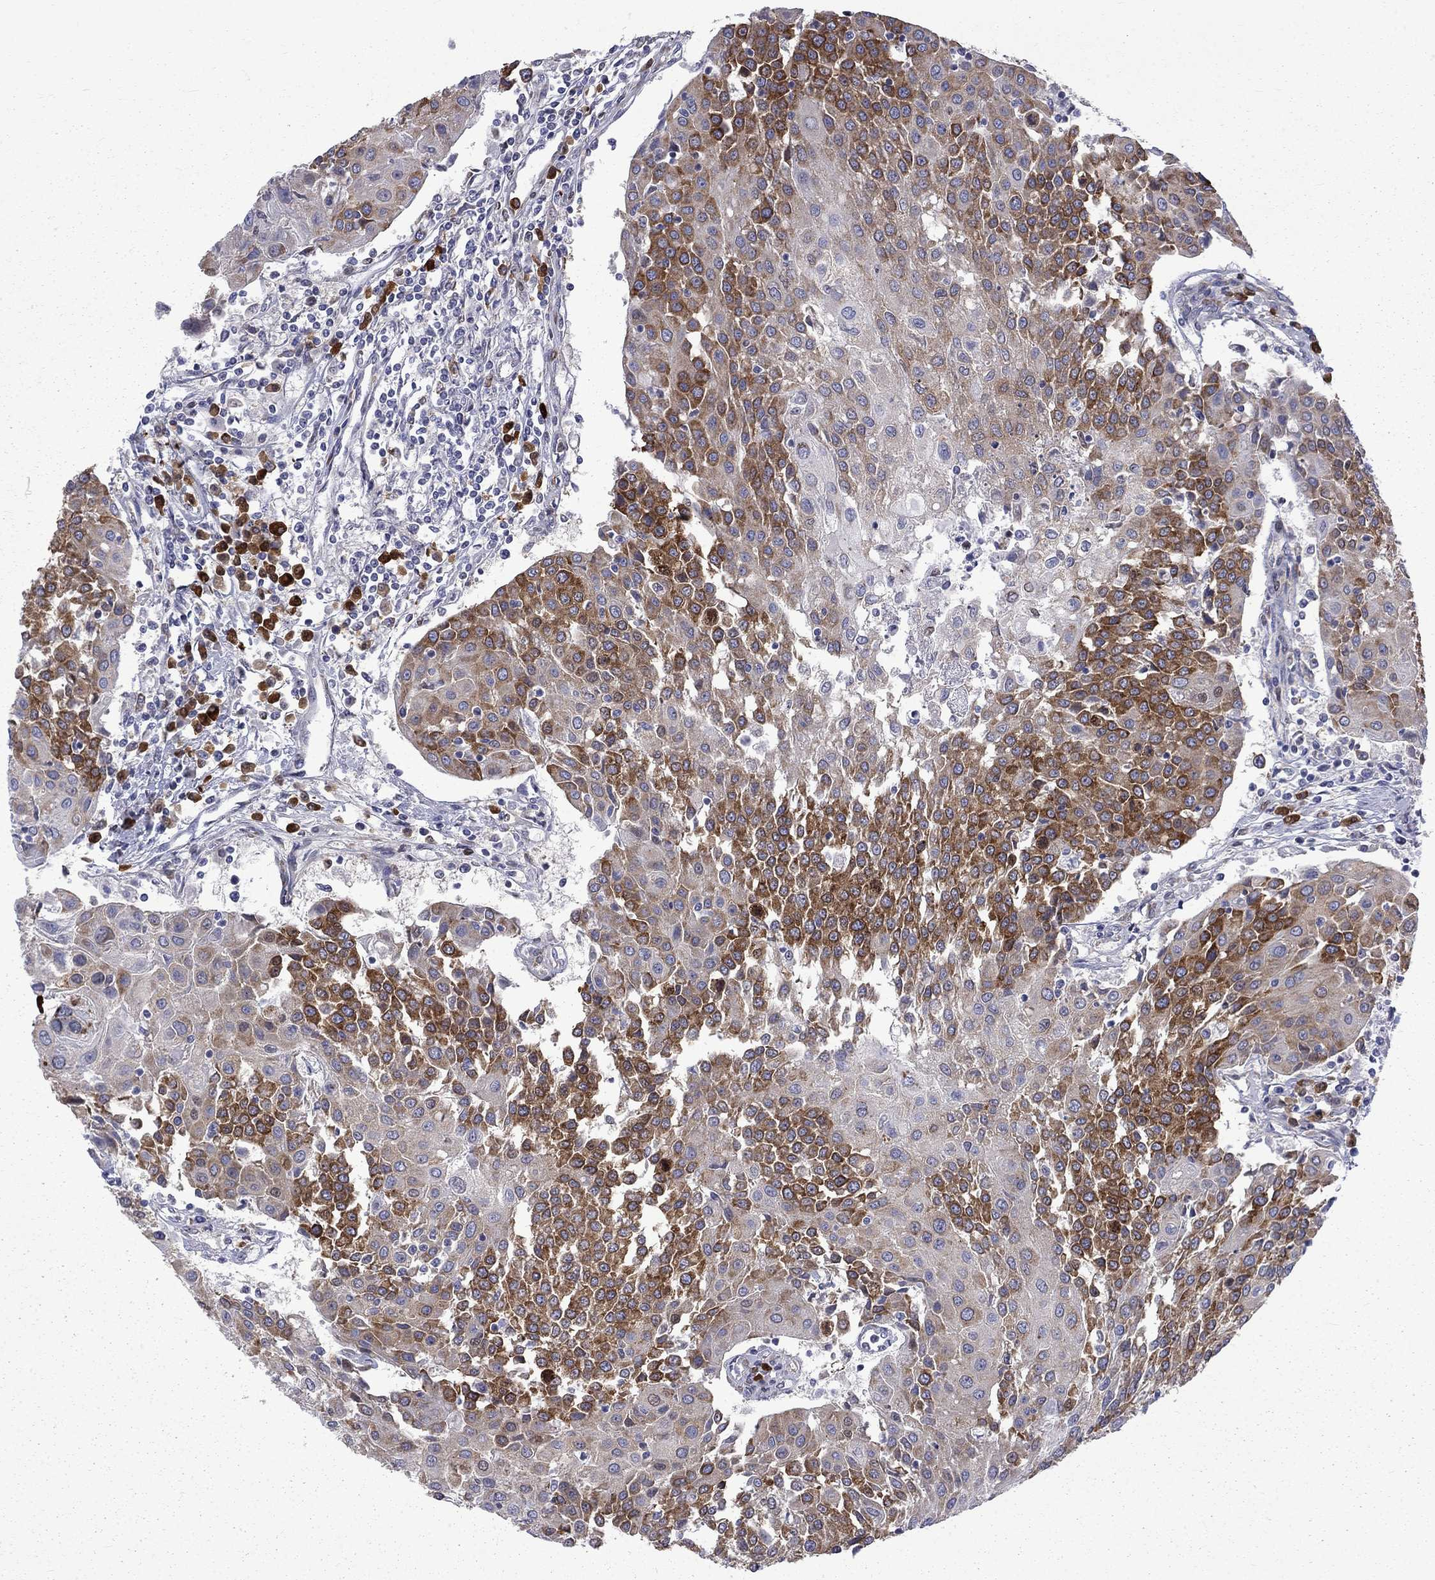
{"staining": {"intensity": "strong", "quantity": "25%-75%", "location": "cytoplasmic/membranous"}, "tissue": "urothelial cancer", "cell_type": "Tumor cells", "image_type": "cancer", "snomed": [{"axis": "morphology", "description": "Urothelial carcinoma, High grade"}, {"axis": "topography", "description": "Urinary bladder"}], "caption": "Immunohistochemistry (IHC) photomicrograph of neoplastic tissue: human urothelial cancer stained using IHC demonstrates high levels of strong protein expression localized specifically in the cytoplasmic/membranous of tumor cells, appearing as a cytoplasmic/membranous brown color.", "gene": "PABPC4", "patient": {"sex": "female", "age": 85}}